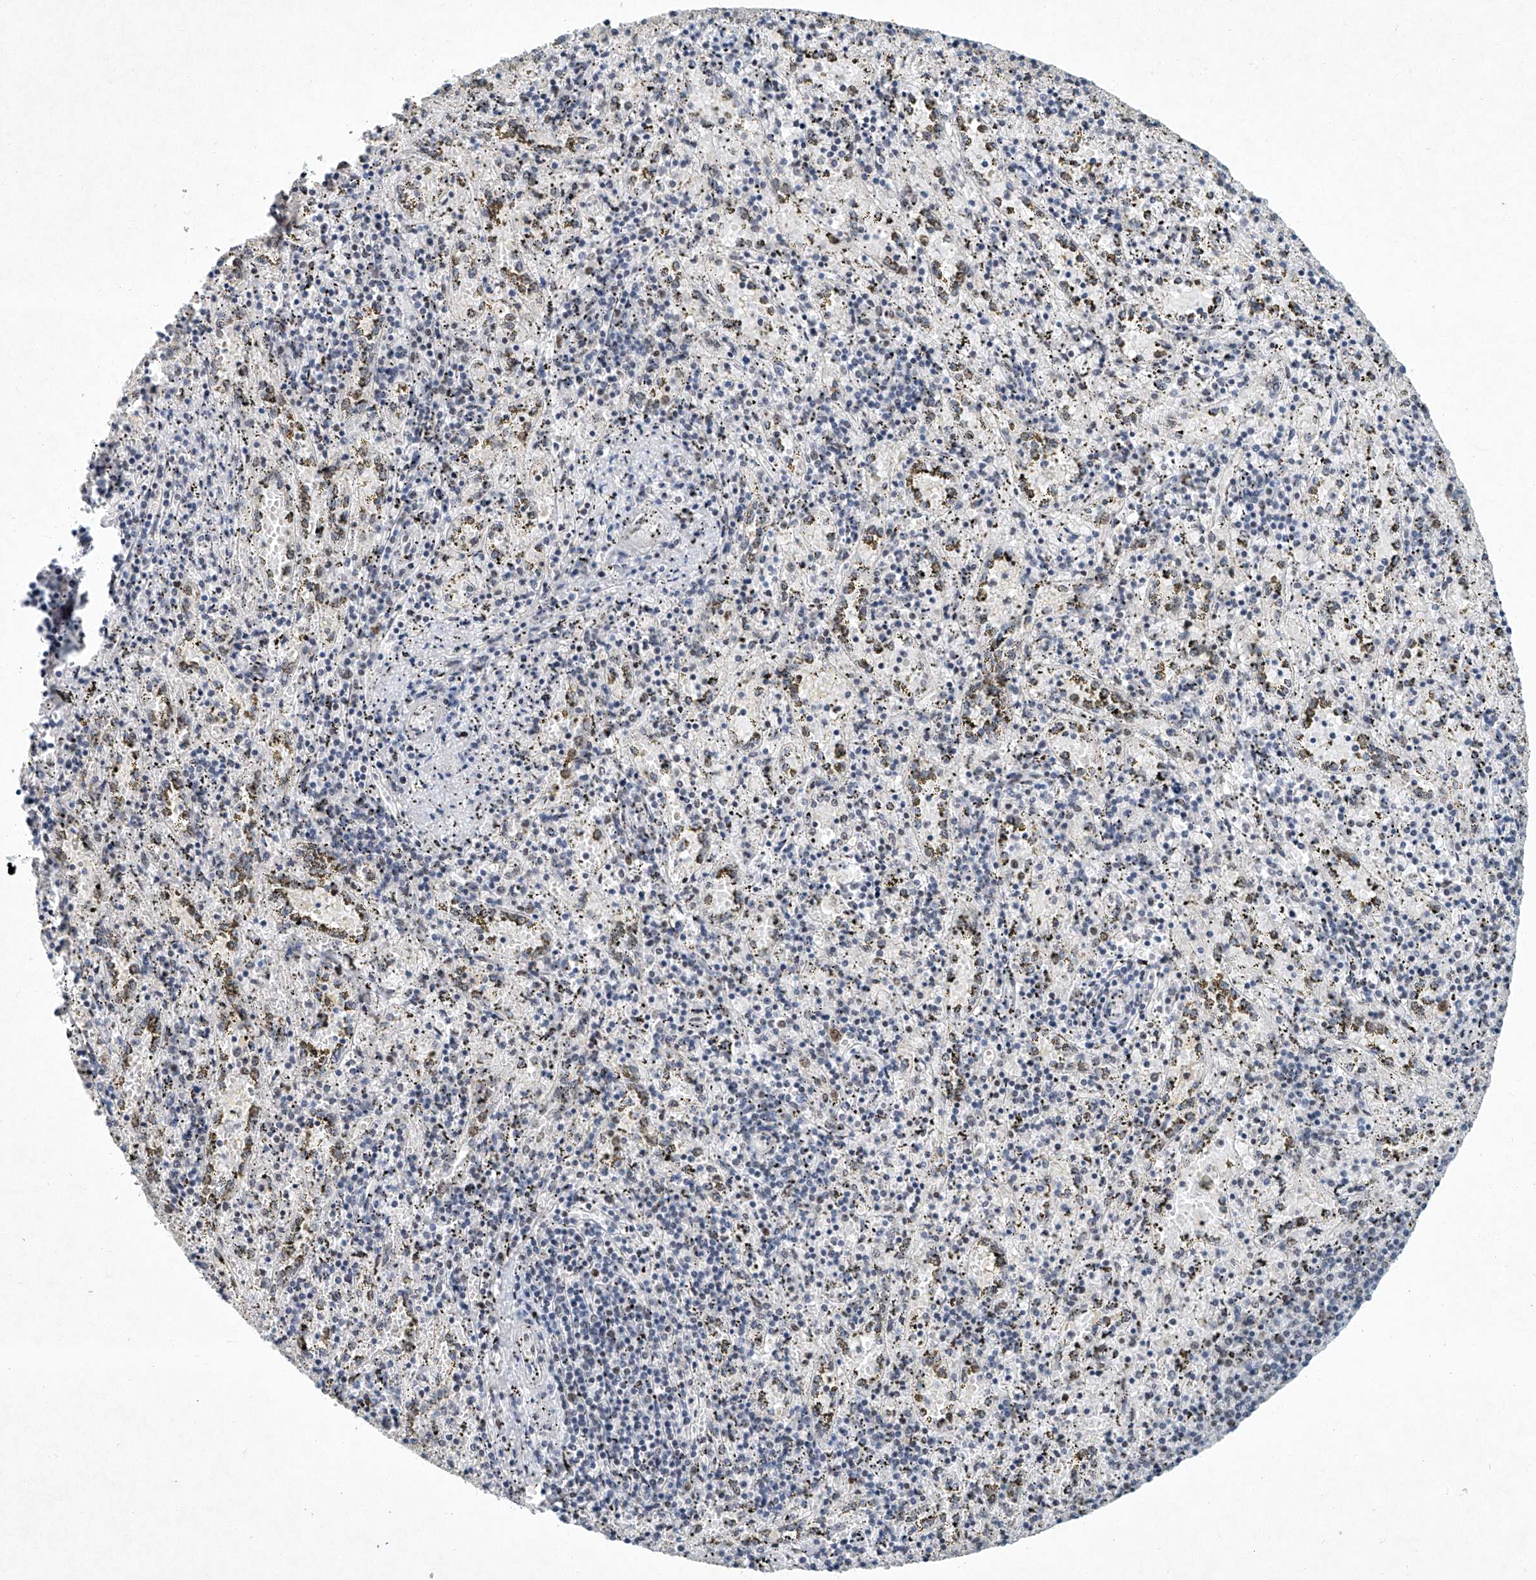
{"staining": {"intensity": "weak", "quantity": "25%-75%", "location": "nuclear"}, "tissue": "spleen", "cell_type": "Cells in red pulp", "image_type": "normal", "snomed": [{"axis": "morphology", "description": "Normal tissue, NOS"}, {"axis": "topography", "description": "Spleen"}], "caption": "IHC histopathology image of normal spleen: spleen stained using immunohistochemistry demonstrates low levels of weak protein expression localized specifically in the nuclear of cells in red pulp, appearing as a nuclear brown color.", "gene": "TFDP1", "patient": {"sex": "male", "age": 11}}